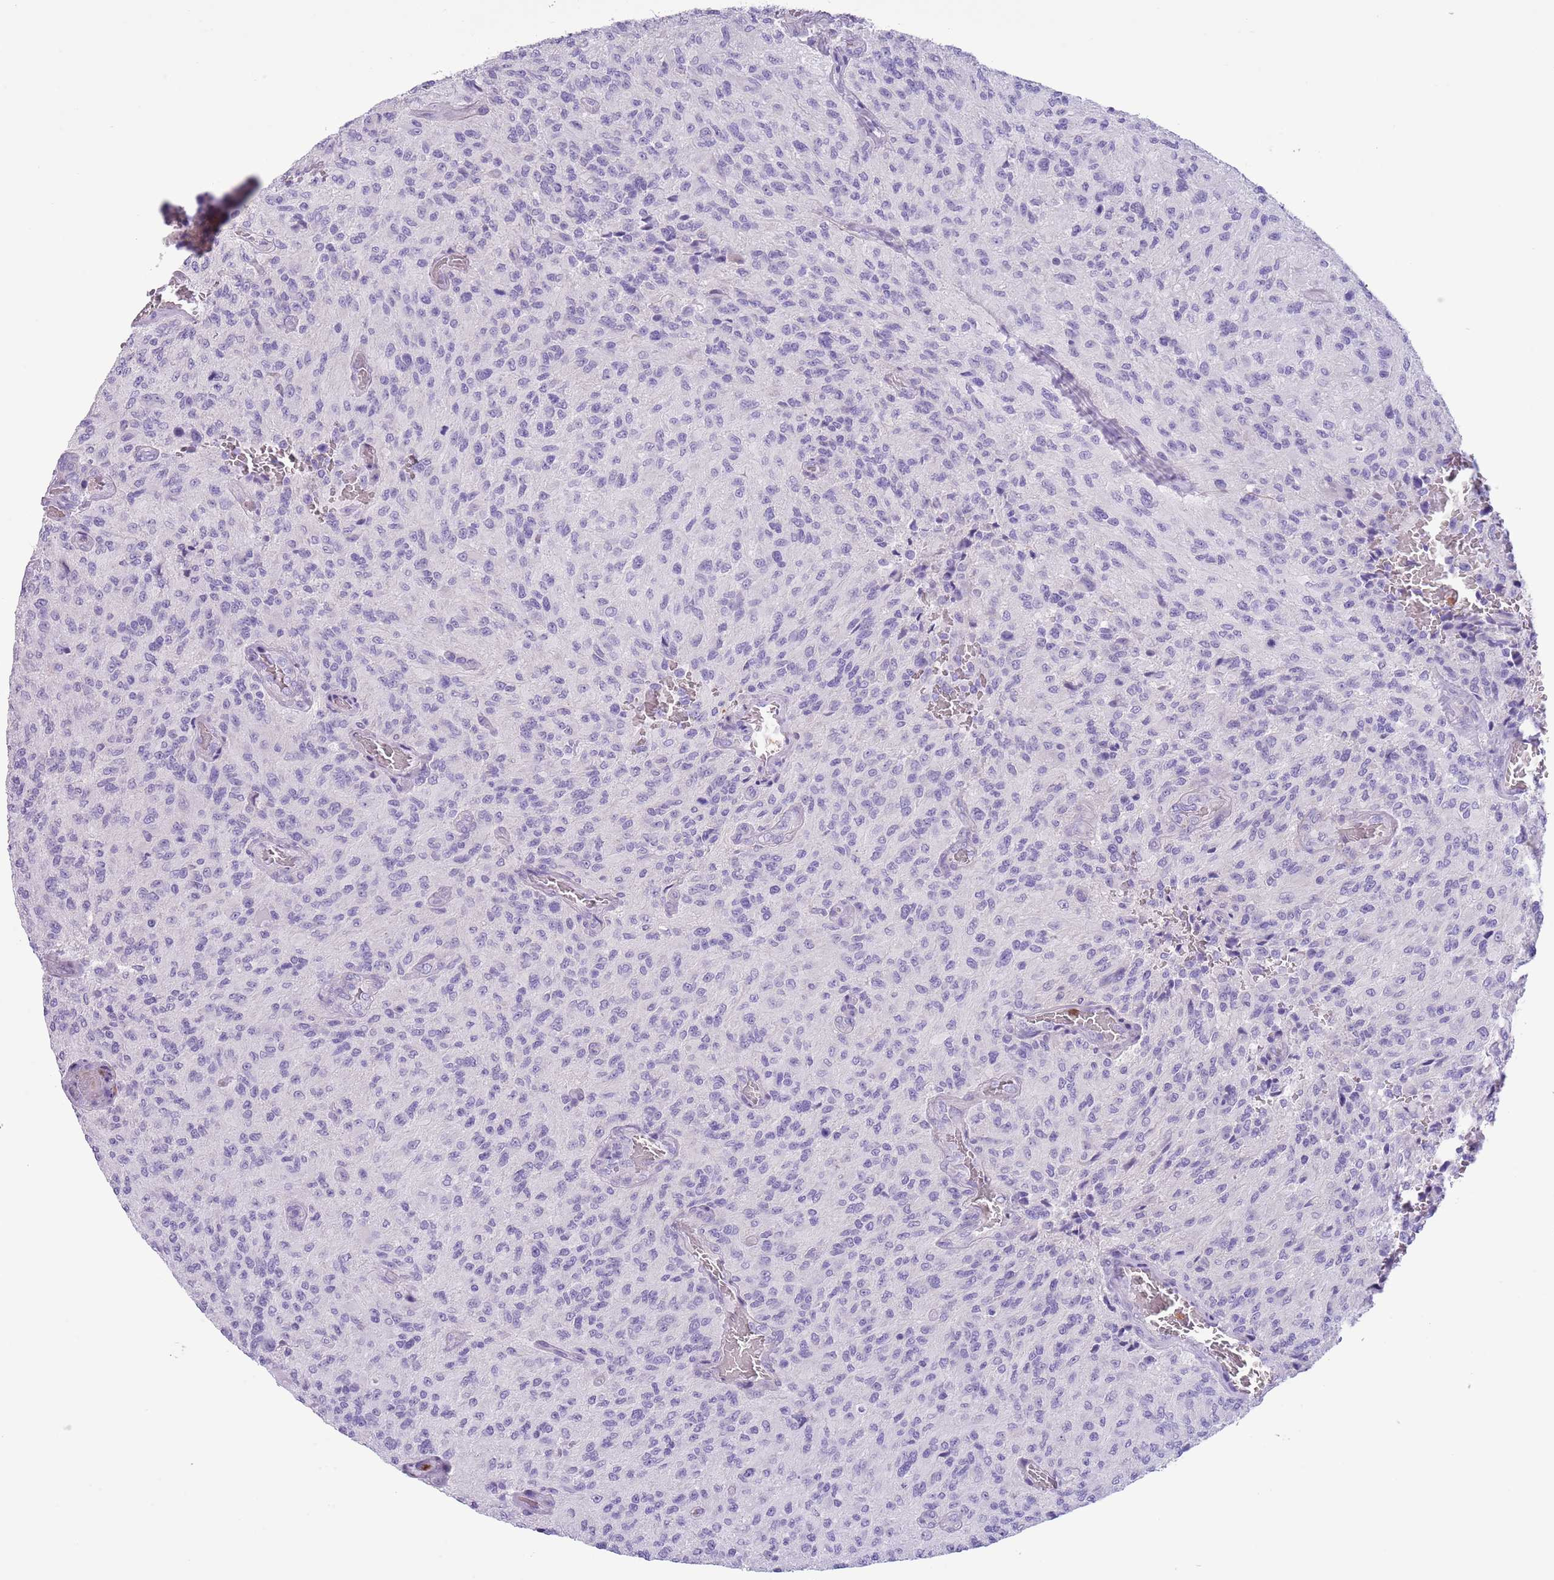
{"staining": {"intensity": "negative", "quantity": "none", "location": "none"}, "tissue": "glioma", "cell_type": "Tumor cells", "image_type": "cancer", "snomed": [{"axis": "morphology", "description": "Normal tissue, NOS"}, {"axis": "morphology", "description": "Glioma, malignant, High grade"}, {"axis": "topography", "description": "Cerebral cortex"}], "caption": "Photomicrograph shows no significant protein staining in tumor cells of glioma.", "gene": "OR6M1", "patient": {"sex": "male", "age": 56}}